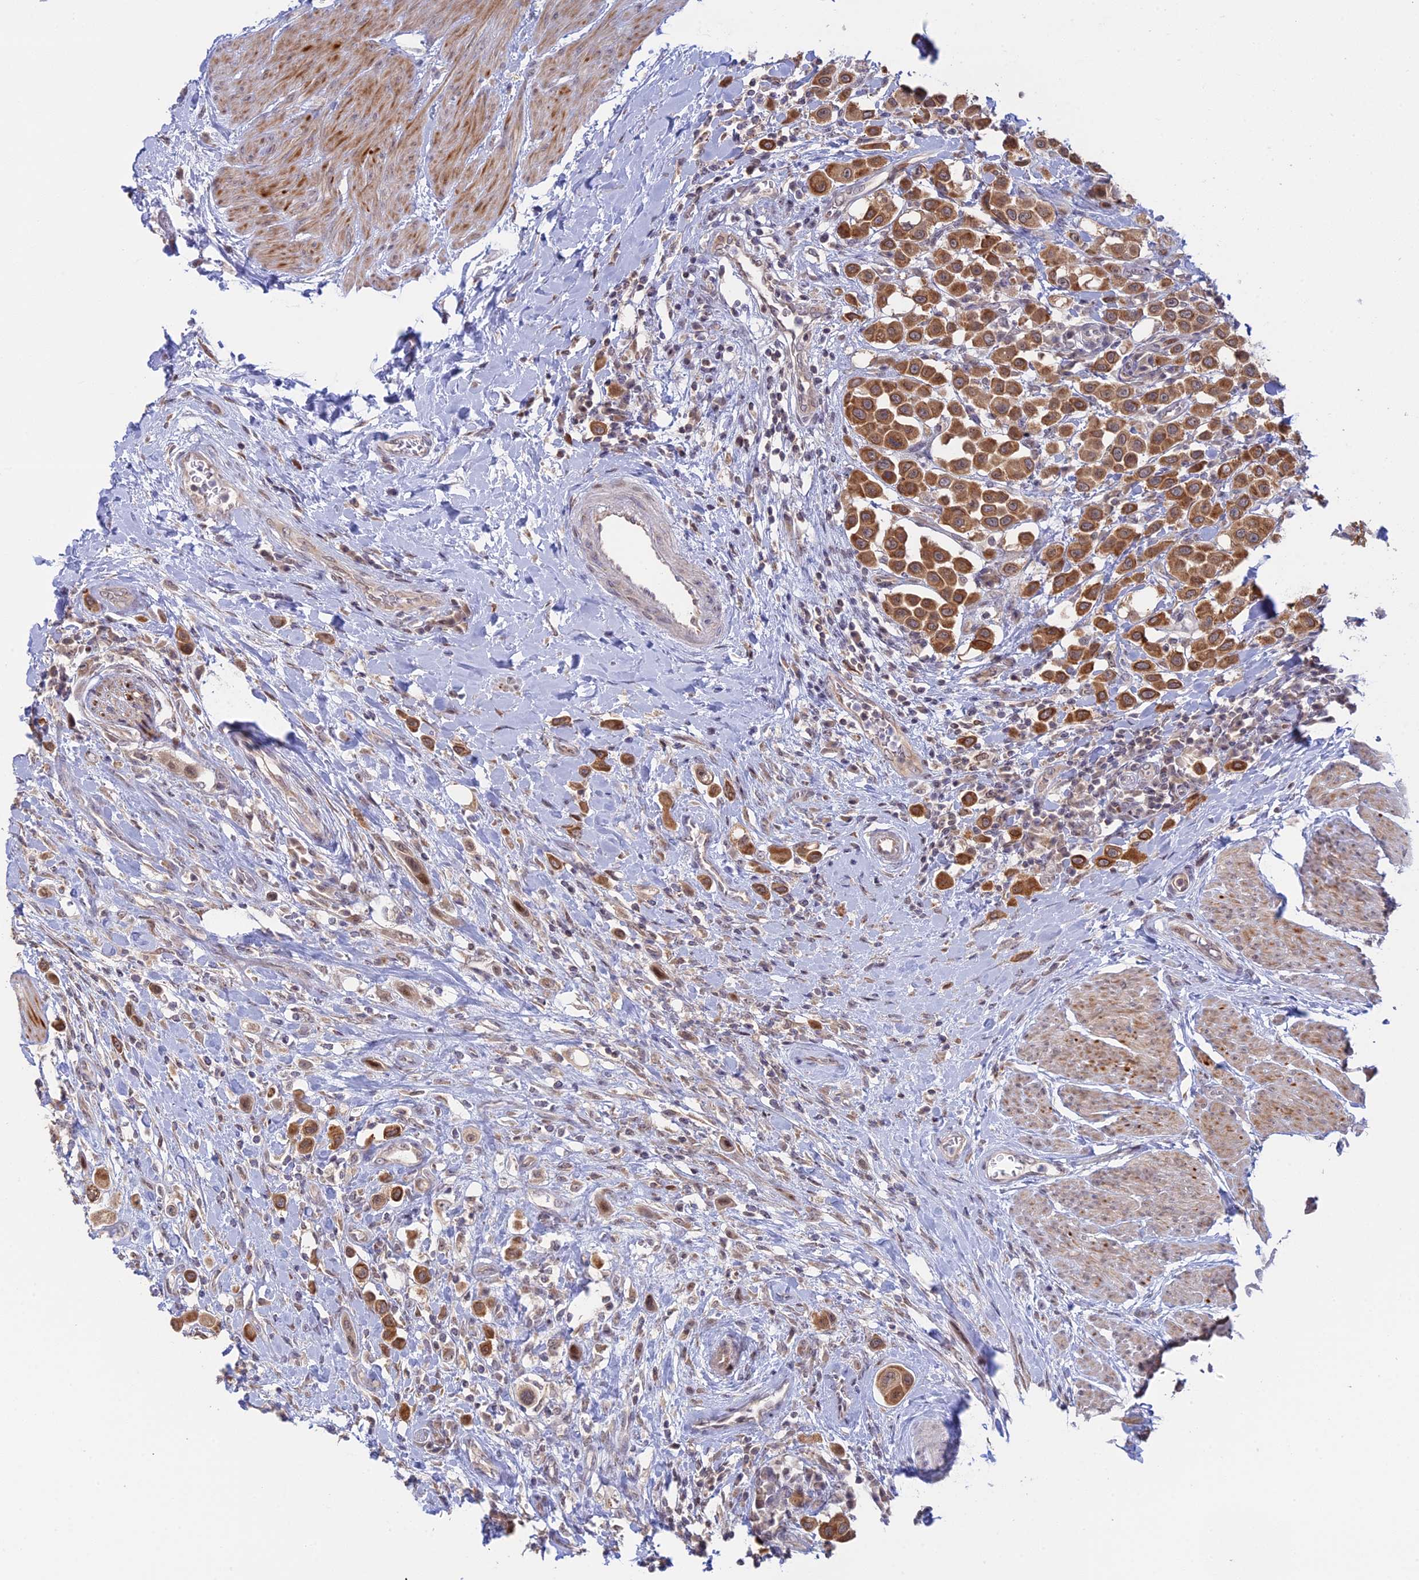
{"staining": {"intensity": "strong", "quantity": ">75%", "location": "cytoplasmic/membranous"}, "tissue": "urothelial cancer", "cell_type": "Tumor cells", "image_type": "cancer", "snomed": [{"axis": "morphology", "description": "Urothelial carcinoma, High grade"}, {"axis": "topography", "description": "Urinary bladder"}], "caption": "Protein analysis of urothelial carcinoma (high-grade) tissue shows strong cytoplasmic/membranous expression in about >75% of tumor cells.", "gene": "GSKIP", "patient": {"sex": "male", "age": 50}}